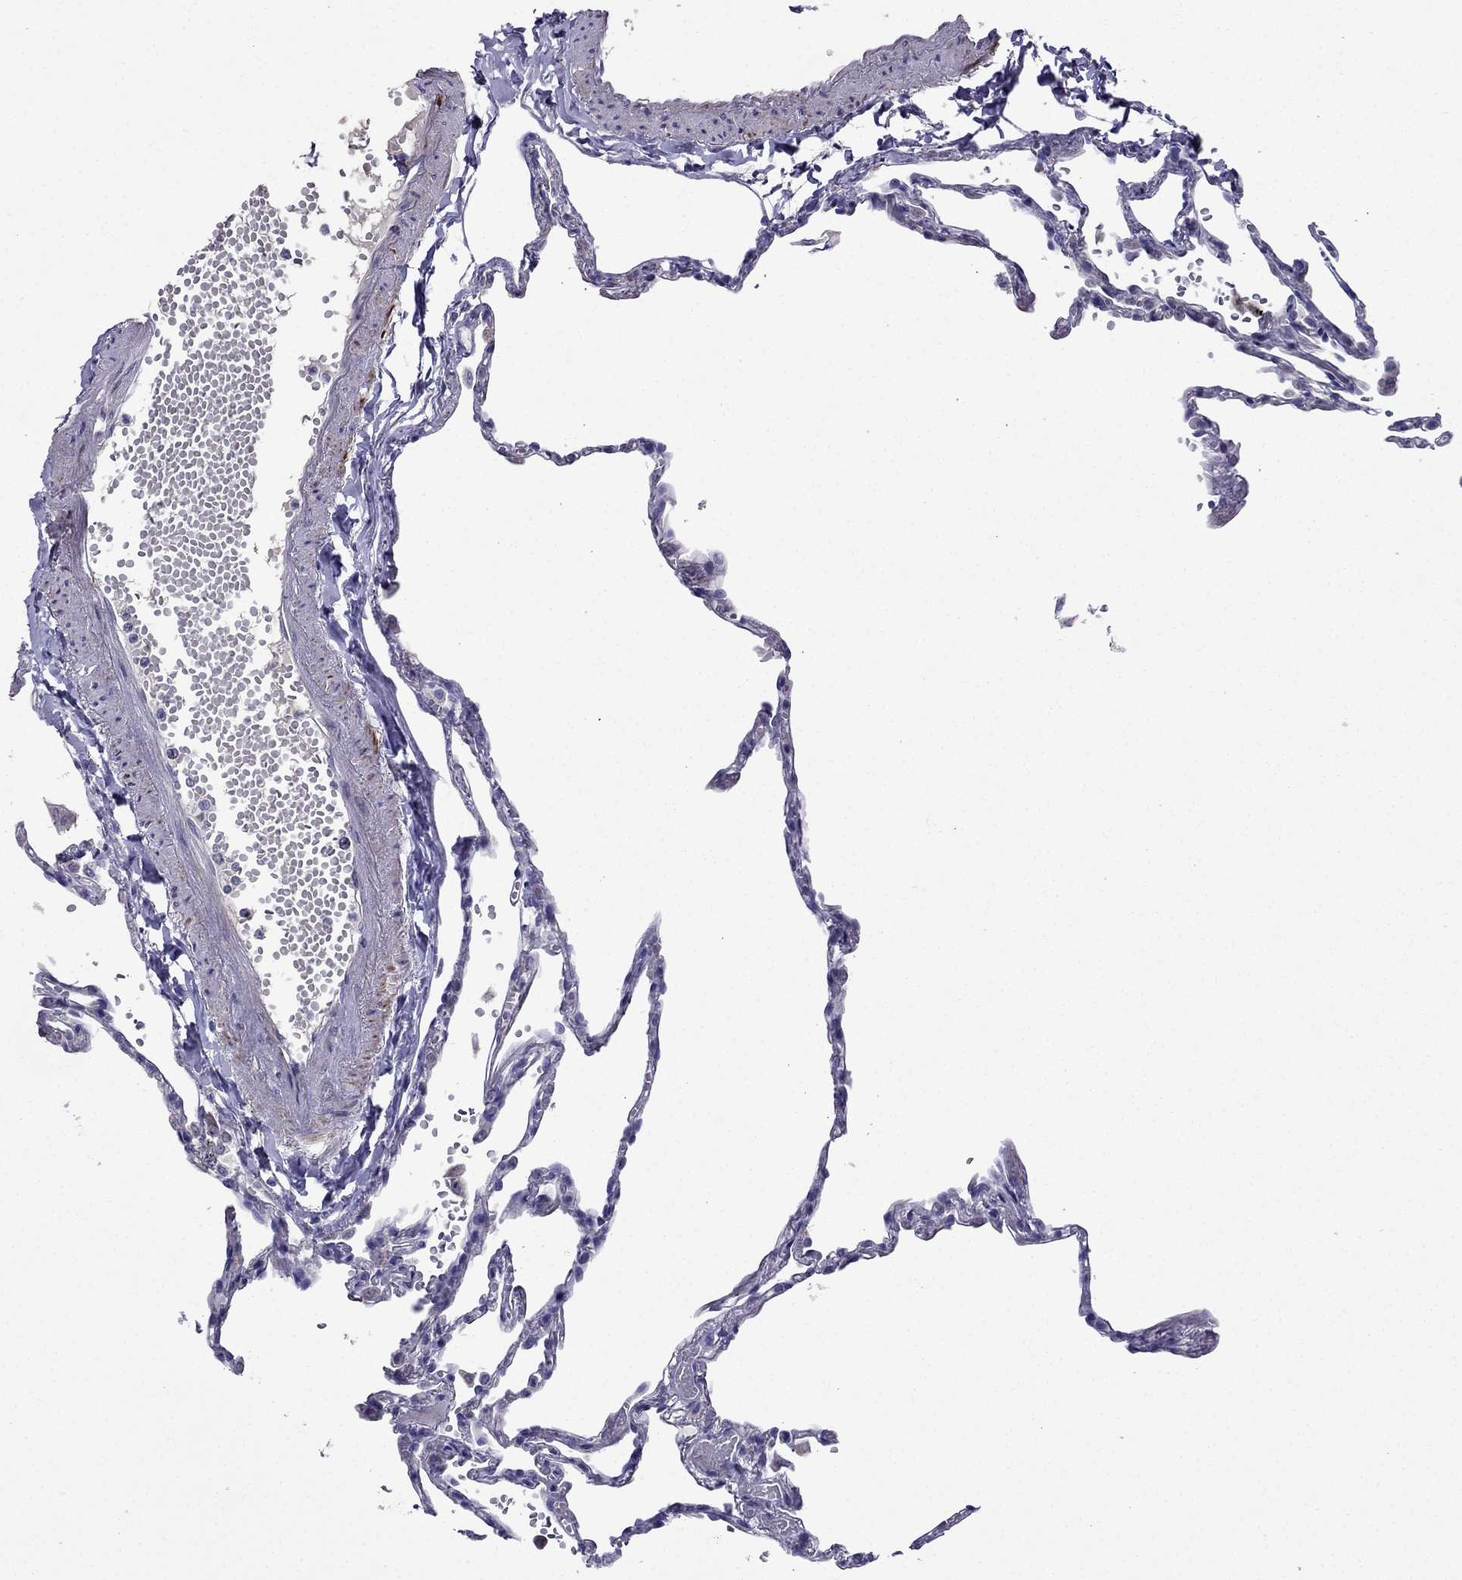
{"staining": {"intensity": "negative", "quantity": "none", "location": "none"}, "tissue": "lung", "cell_type": "Alveolar cells", "image_type": "normal", "snomed": [{"axis": "morphology", "description": "Normal tissue, NOS"}, {"axis": "topography", "description": "Lung"}], "caption": "An image of human lung is negative for staining in alveolar cells.", "gene": "DSC1", "patient": {"sex": "male", "age": 78}}